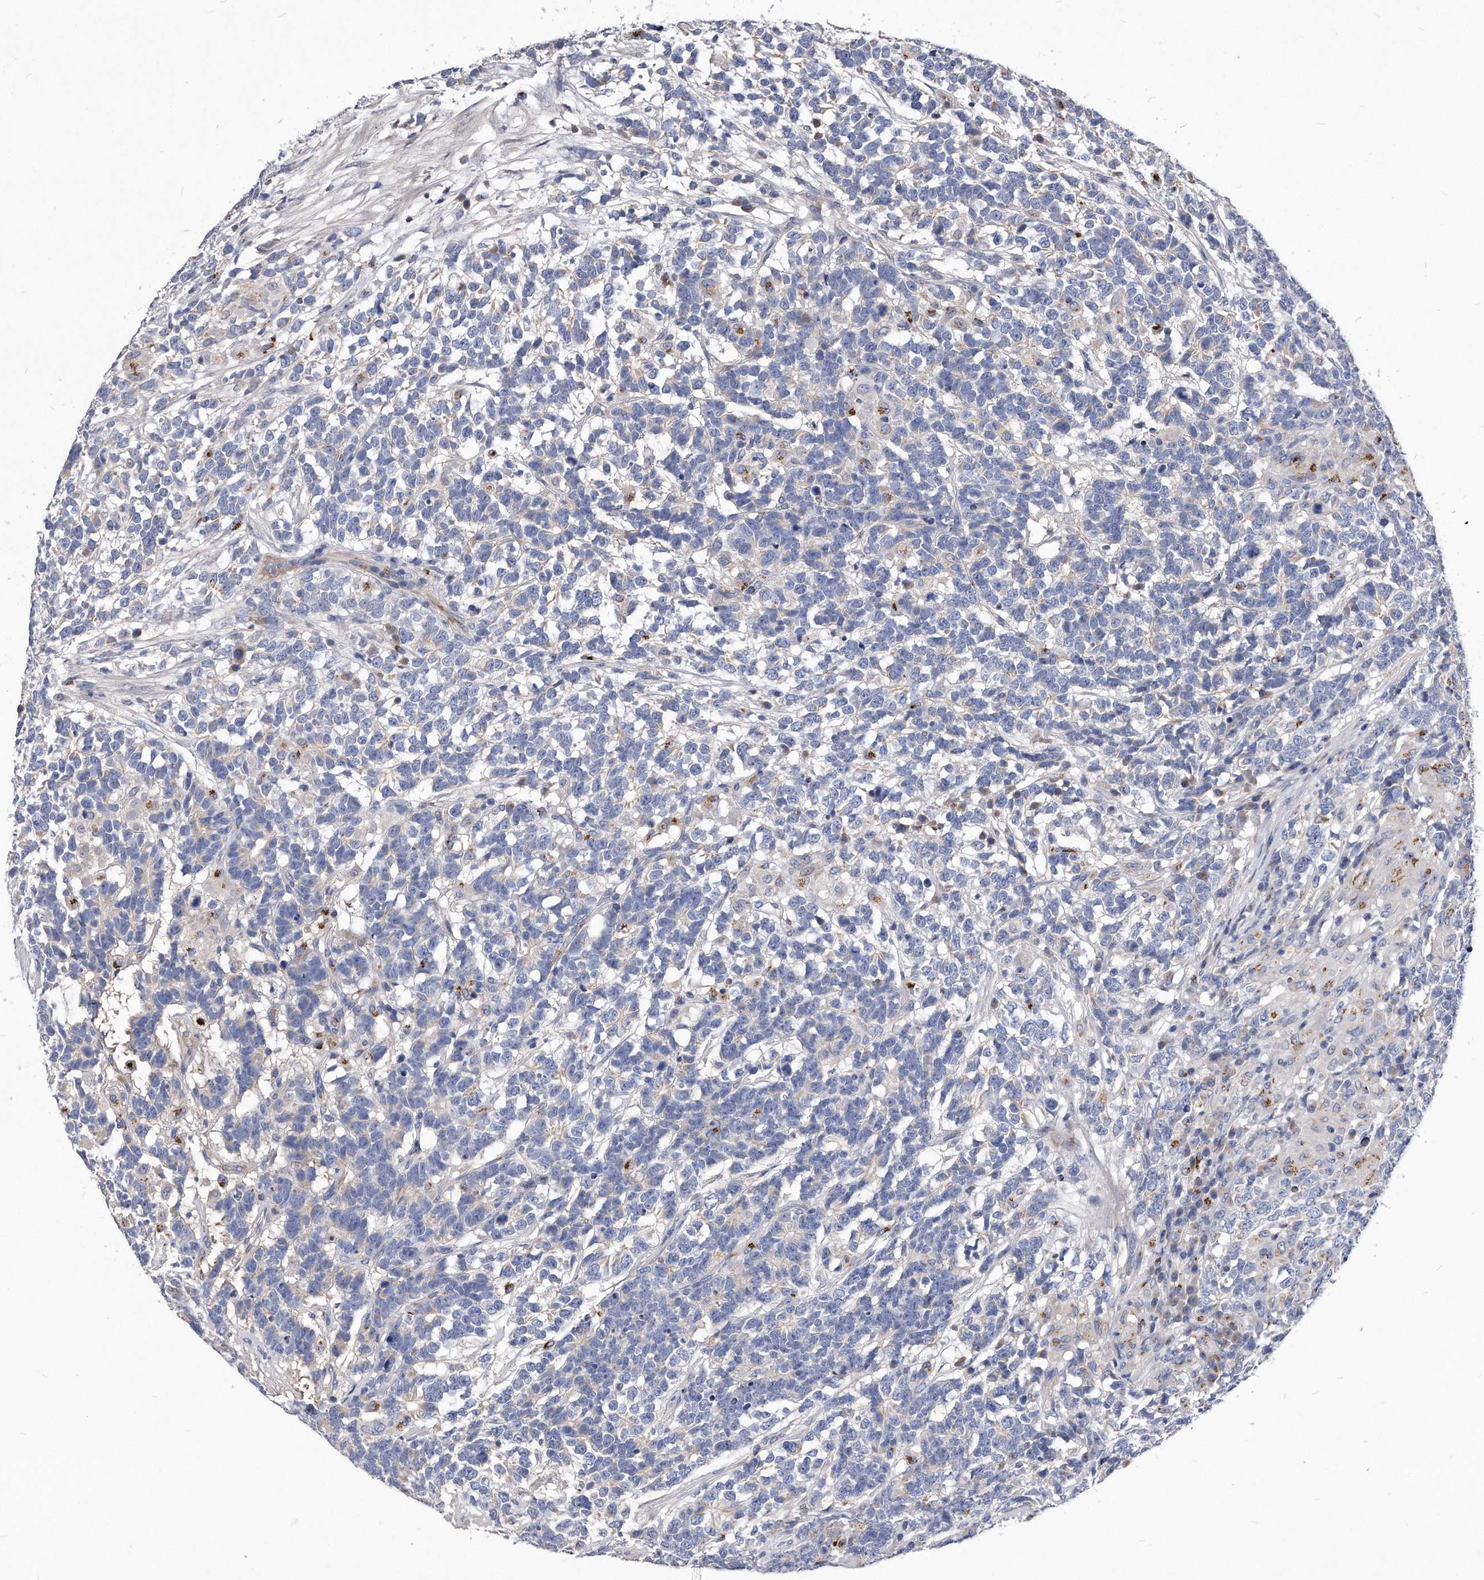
{"staining": {"intensity": "weak", "quantity": "<25%", "location": "cytoplasmic/membranous"}, "tissue": "testis cancer", "cell_type": "Tumor cells", "image_type": "cancer", "snomed": [{"axis": "morphology", "description": "Carcinoma, Embryonal, NOS"}, {"axis": "topography", "description": "Testis"}], "caption": "DAB (3,3'-diaminobenzidine) immunohistochemical staining of human testis cancer reveals no significant expression in tumor cells.", "gene": "MGAT4A", "patient": {"sex": "male", "age": 26}}